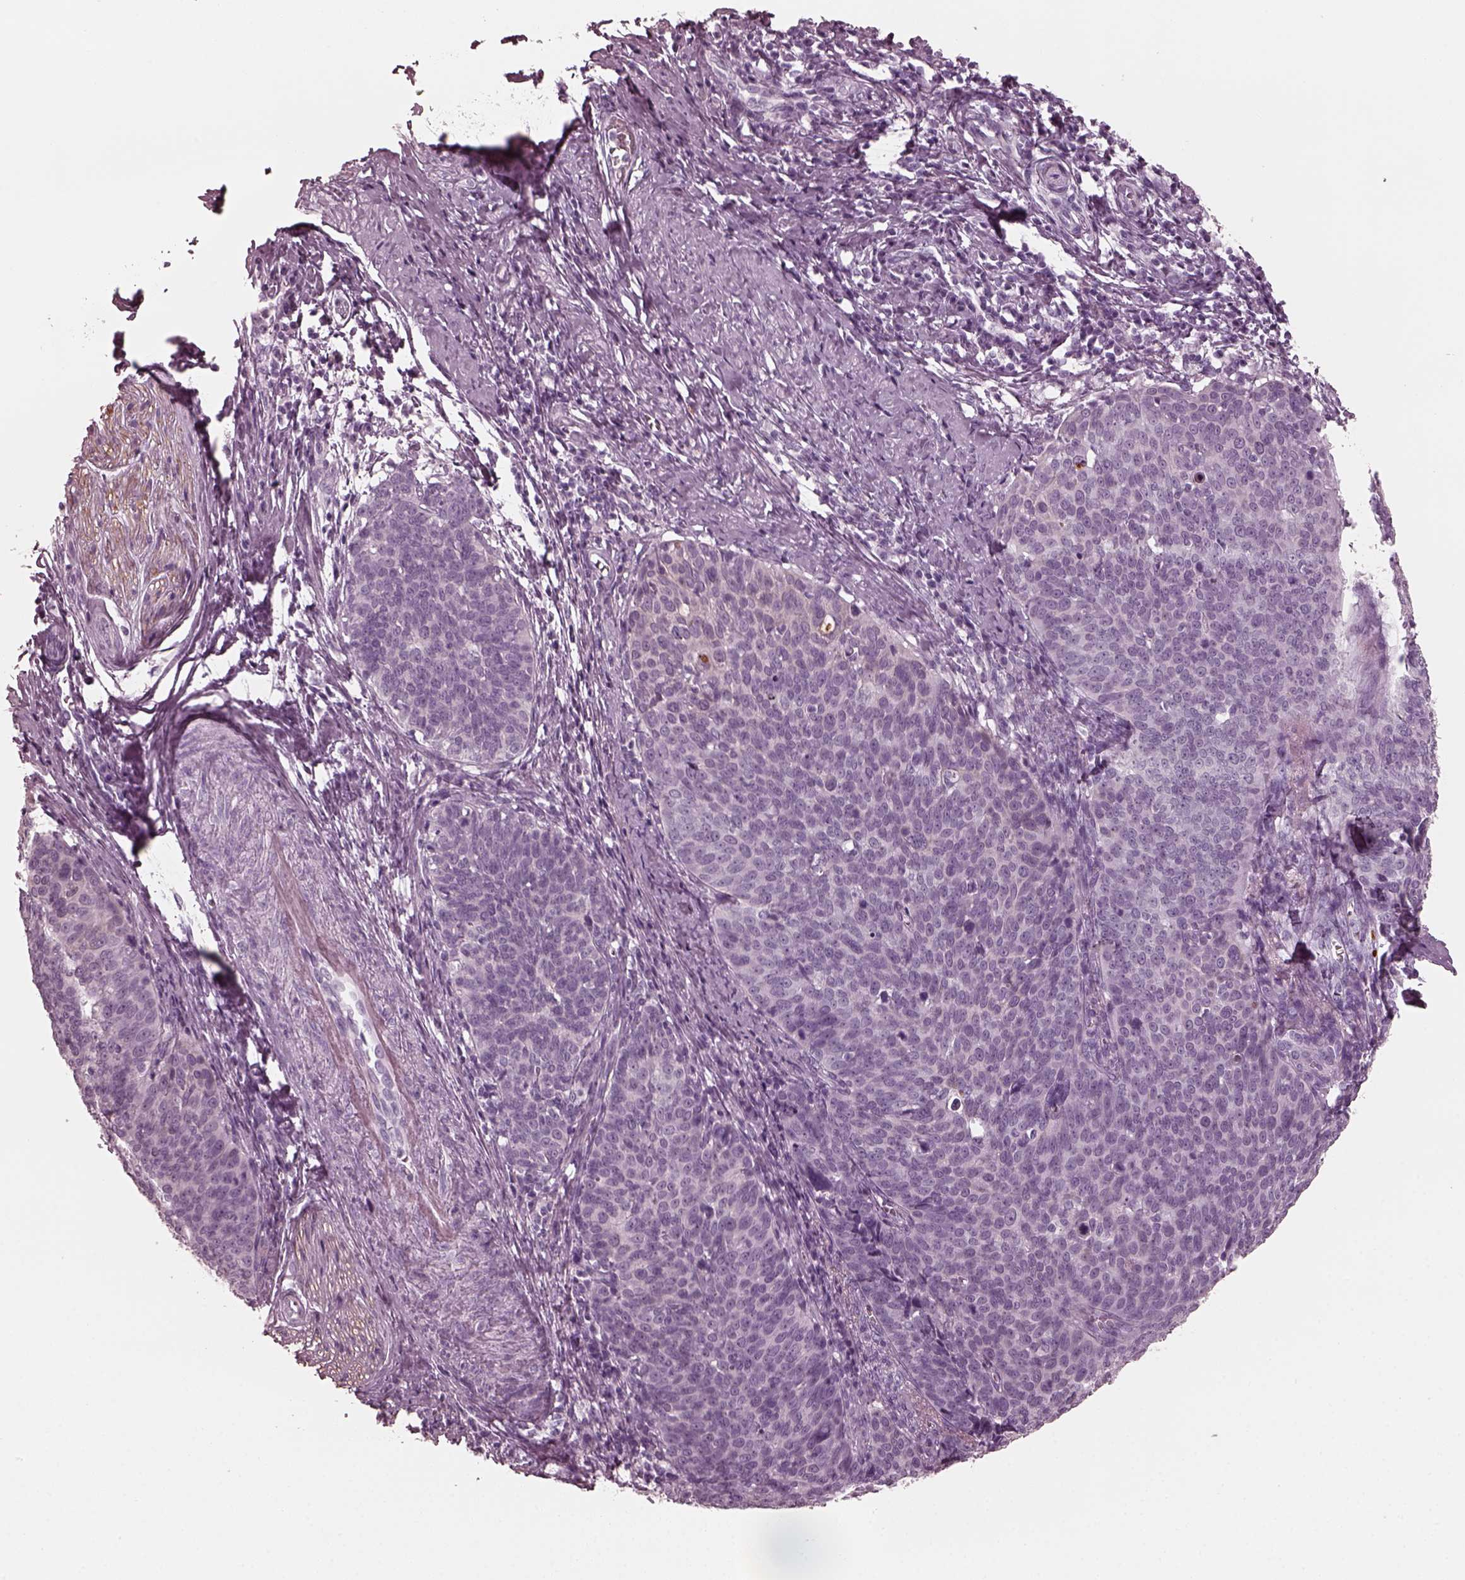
{"staining": {"intensity": "negative", "quantity": "none", "location": "none"}, "tissue": "cervical cancer", "cell_type": "Tumor cells", "image_type": "cancer", "snomed": [{"axis": "morphology", "description": "Normal tissue, NOS"}, {"axis": "morphology", "description": "Squamous cell carcinoma, NOS"}, {"axis": "topography", "description": "Cervix"}], "caption": "Tumor cells are negative for brown protein staining in squamous cell carcinoma (cervical). (DAB (3,3'-diaminobenzidine) IHC visualized using brightfield microscopy, high magnification).", "gene": "GRM6", "patient": {"sex": "female", "age": 39}}